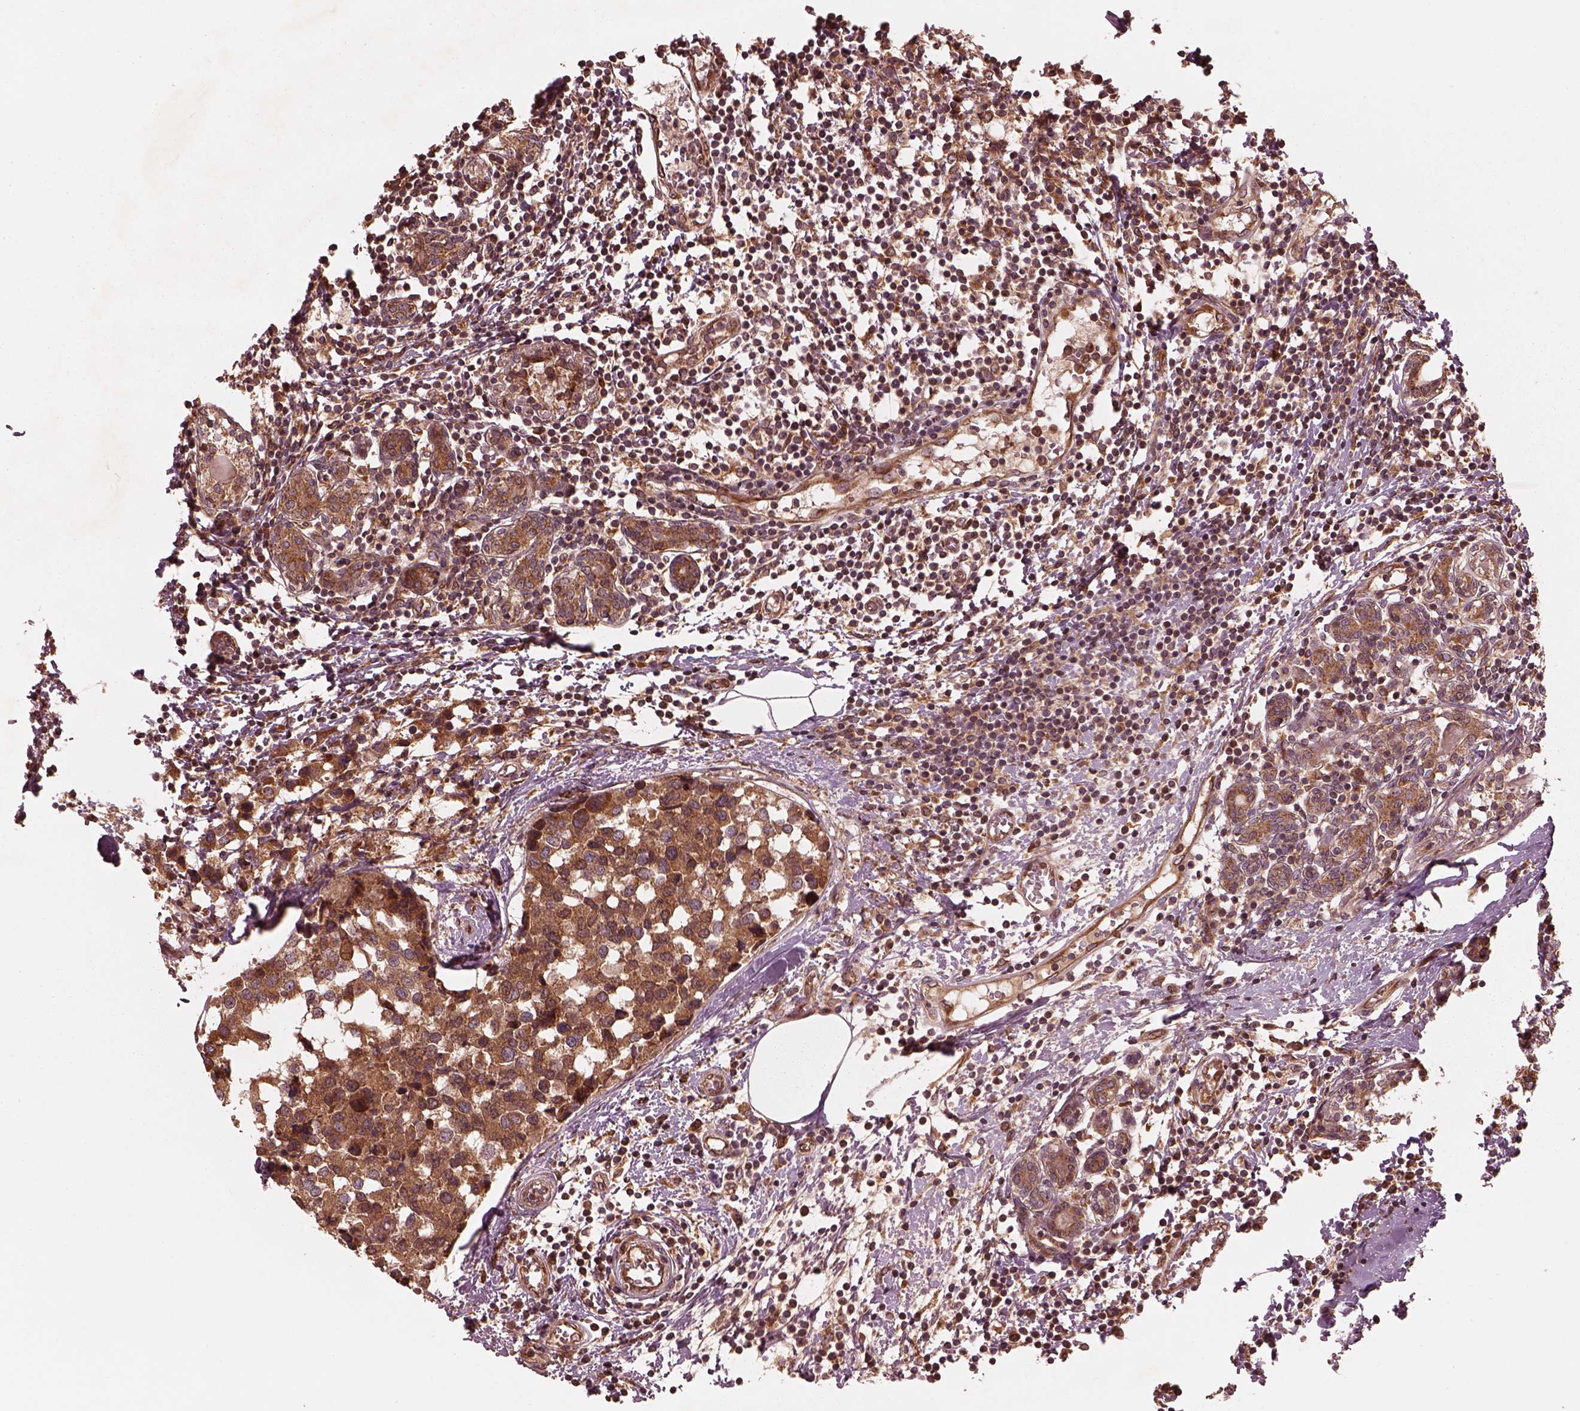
{"staining": {"intensity": "strong", "quantity": ">75%", "location": "cytoplasmic/membranous"}, "tissue": "breast cancer", "cell_type": "Tumor cells", "image_type": "cancer", "snomed": [{"axis": "morphology", "description": "Lobular carcinoma"}, {"axis": "topography", "description": "Breast"}], "caption": "Brown immunohistochemical staining in human breast cancer (lobular carcinoma) displays strong cytoplasmic/membranous expression in about >75% of tumor cells. (DAB (3,3'-diaminobenzidine) IHC, brown staining for protein, blue staining for nuclei).", "gene": "PIK3R2", "patient": {"sex": "female", "age": 59}}